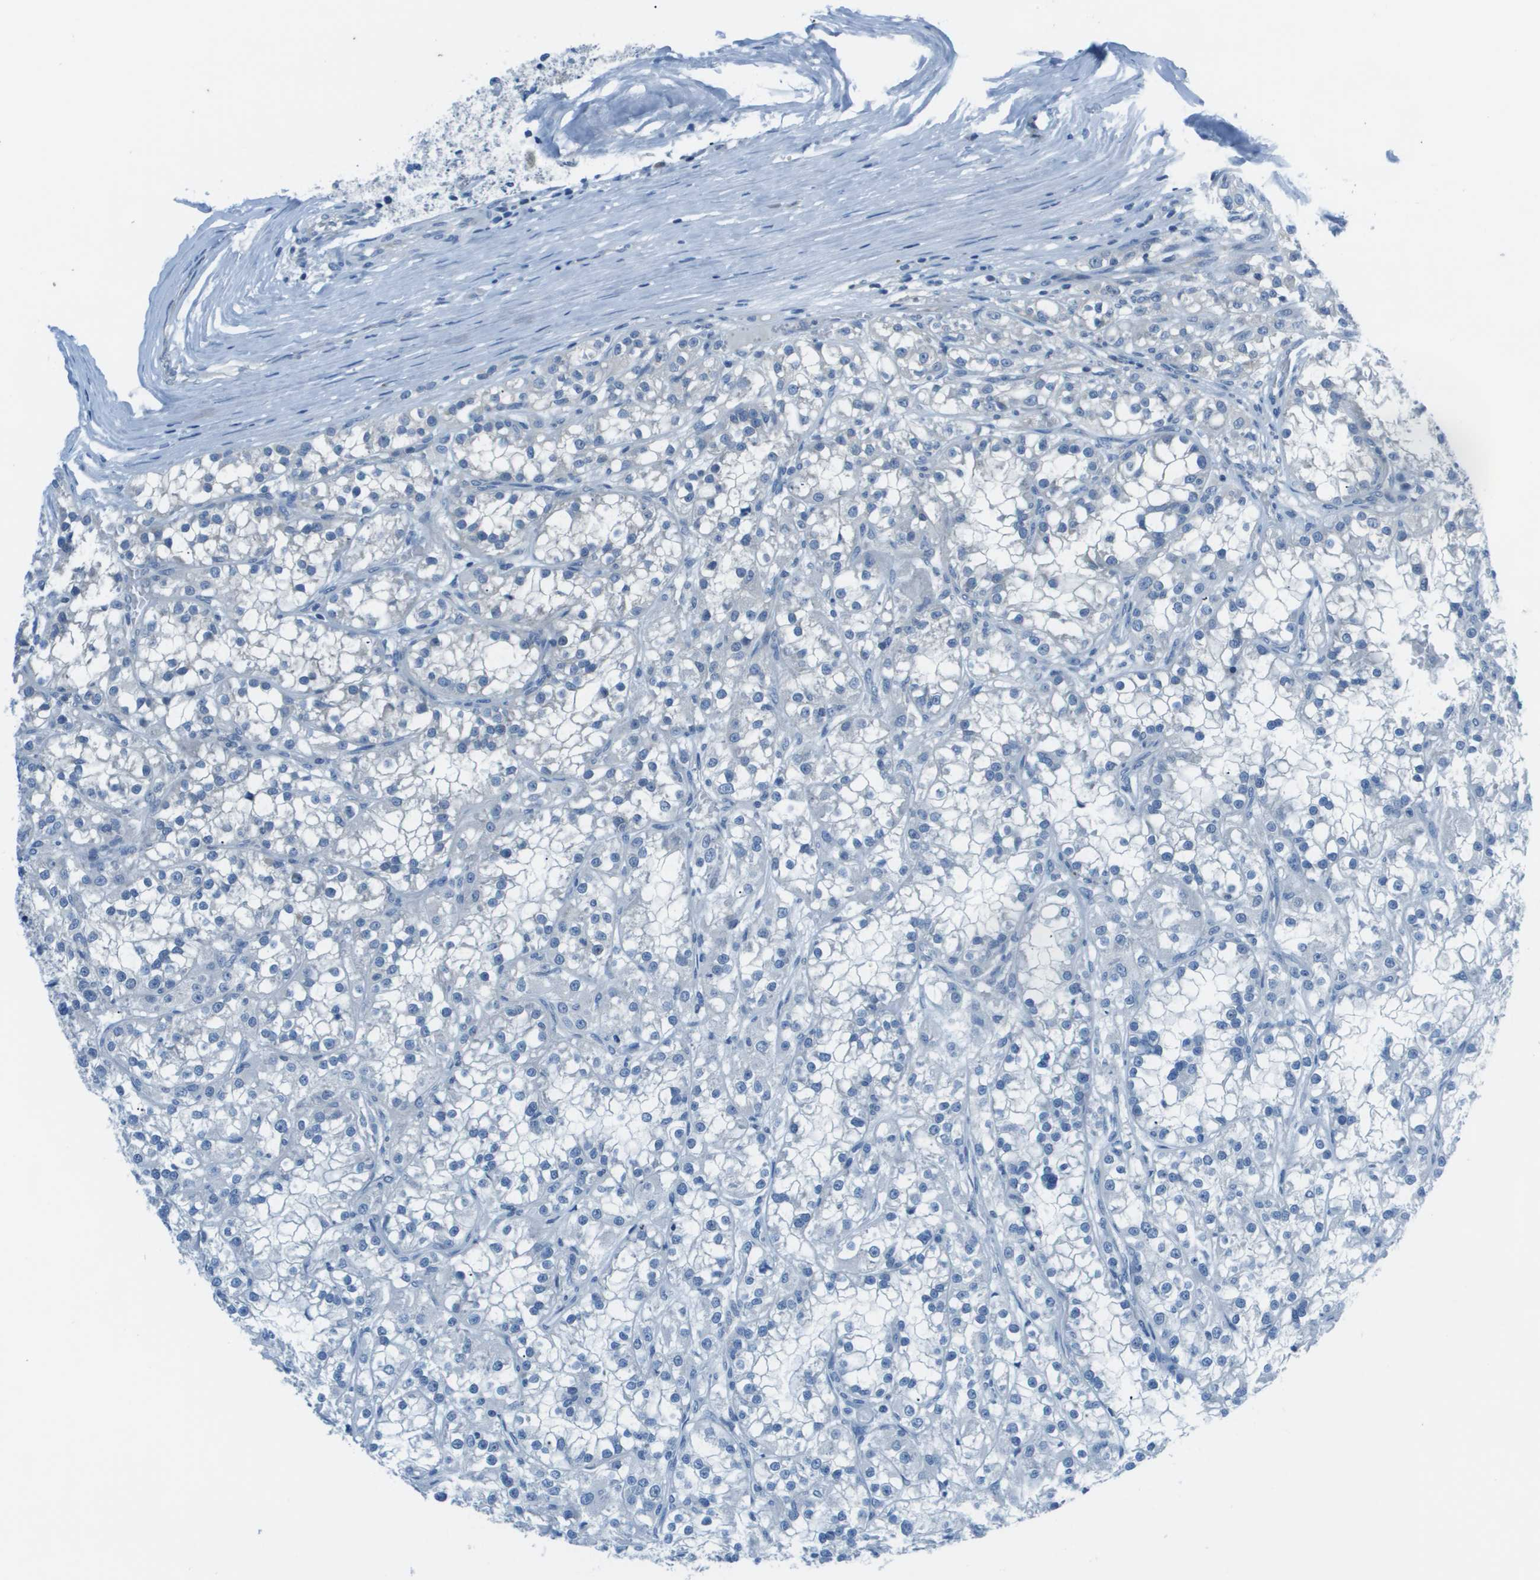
{"staining": {"intensity": "negative", "quantity": "none", "location": "none"}, "tissue": "renal cancer", "cell_type": "Tumor cells", "image_type": "cancer", "snomed": [{"axis": "morphology", "description": "Adenocarcinoma, NOS"}, {"axis": "topography", "description": "Kidney"}], "caption": "IHC image of renal adenocarcinoma stained for a protein (brown), which demonstrates no positivity in tumor cells. (Brightfield microscopy of DAB immunohistochemistry (IHC) at high magnification).", "gene": "STIP1", "patient": {"sex": "female", "age": 52}}